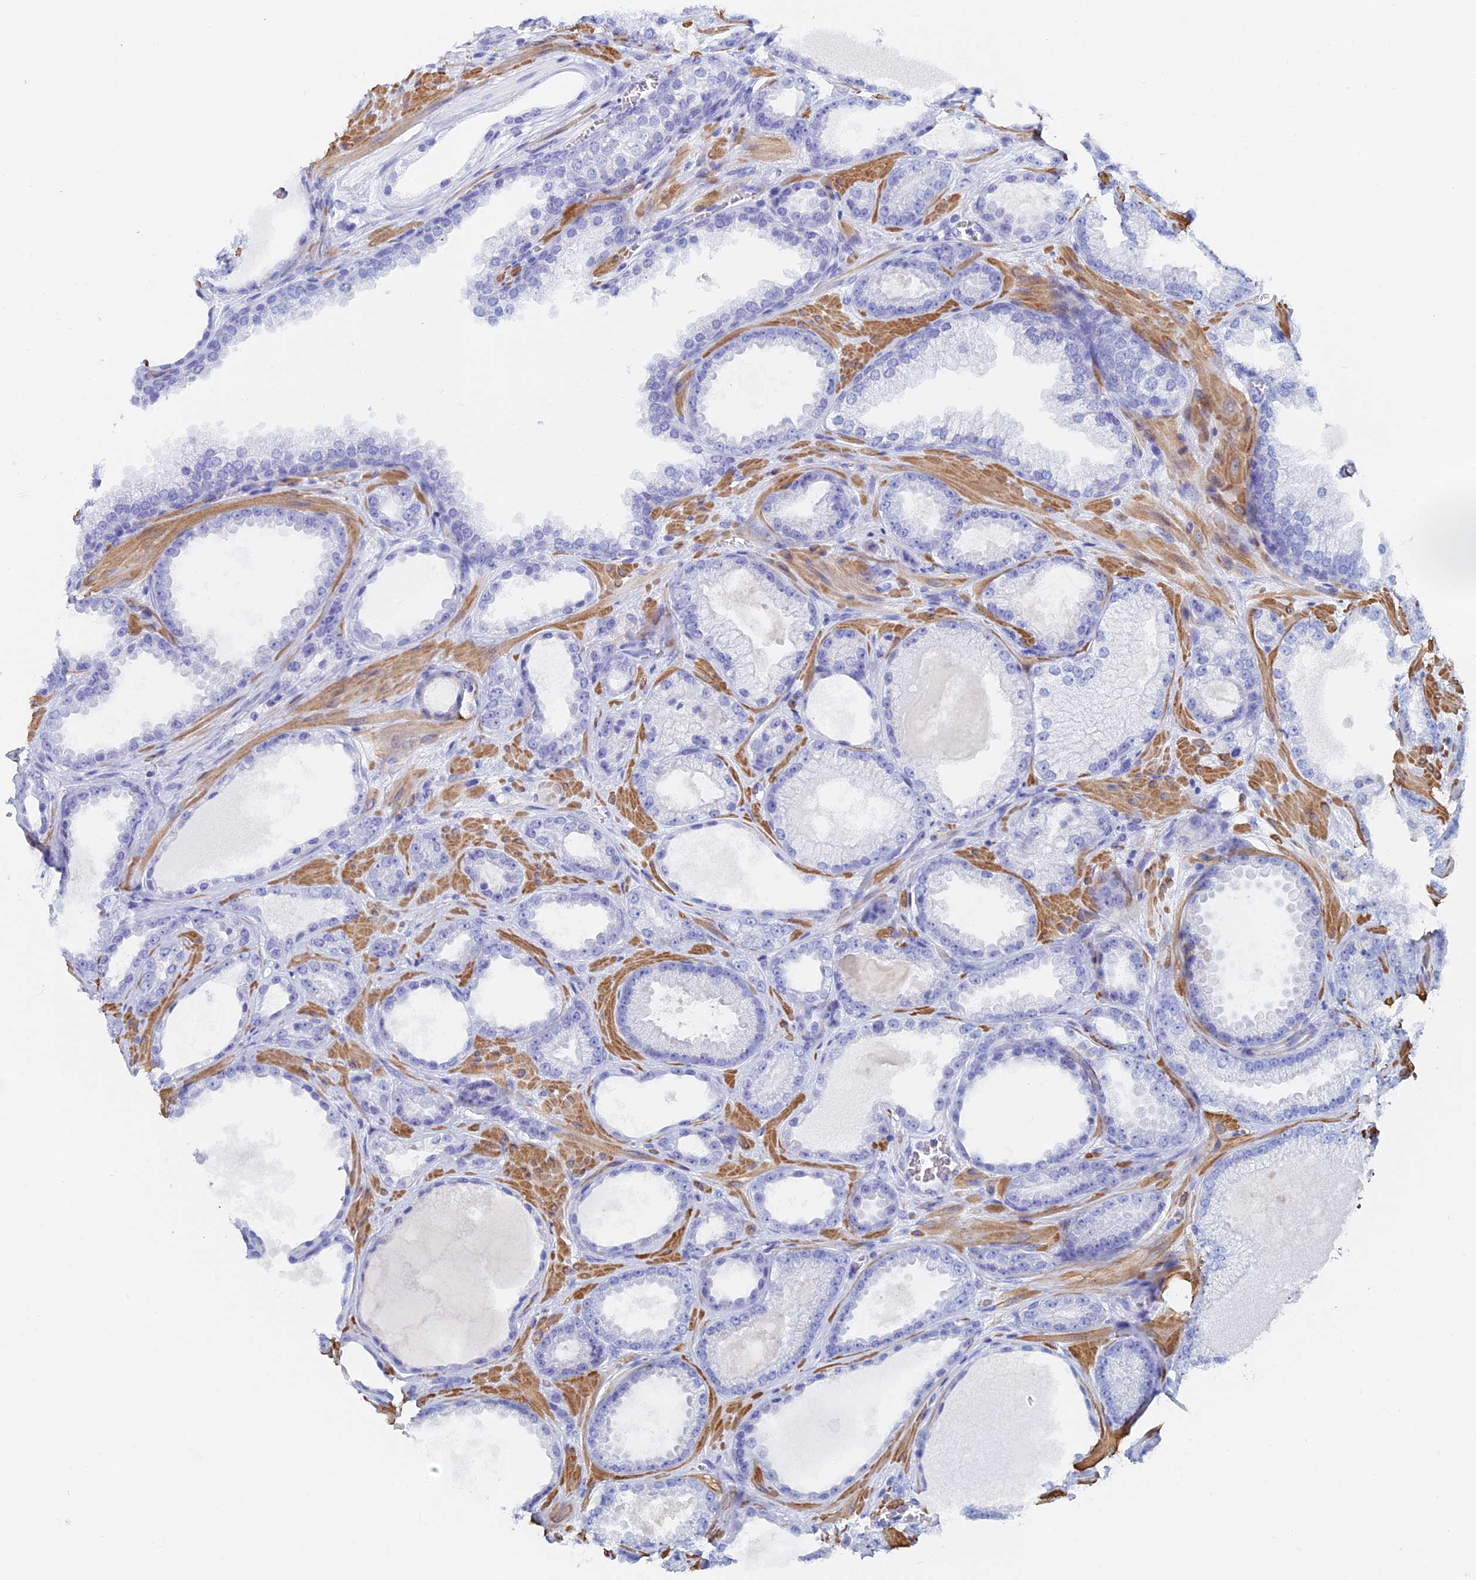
{"staining": {"intensity": "negative", "quantity": "none", "location": "none"}, "tissue": "prostate cancer", "cell_type": "Tumor cells", "image_type": "cancer", "snomed": [{"axis": "morphology", "description": "Adenocarcinoma, Low grade"}, {"axis": "topography", "description": "Prostate"}], "caption": "This is an IHC image of prostate cancer. There is no positivity in tumor cells.", "gene": "KCNK18", "patient": {"sex": "male", "age": 57}}